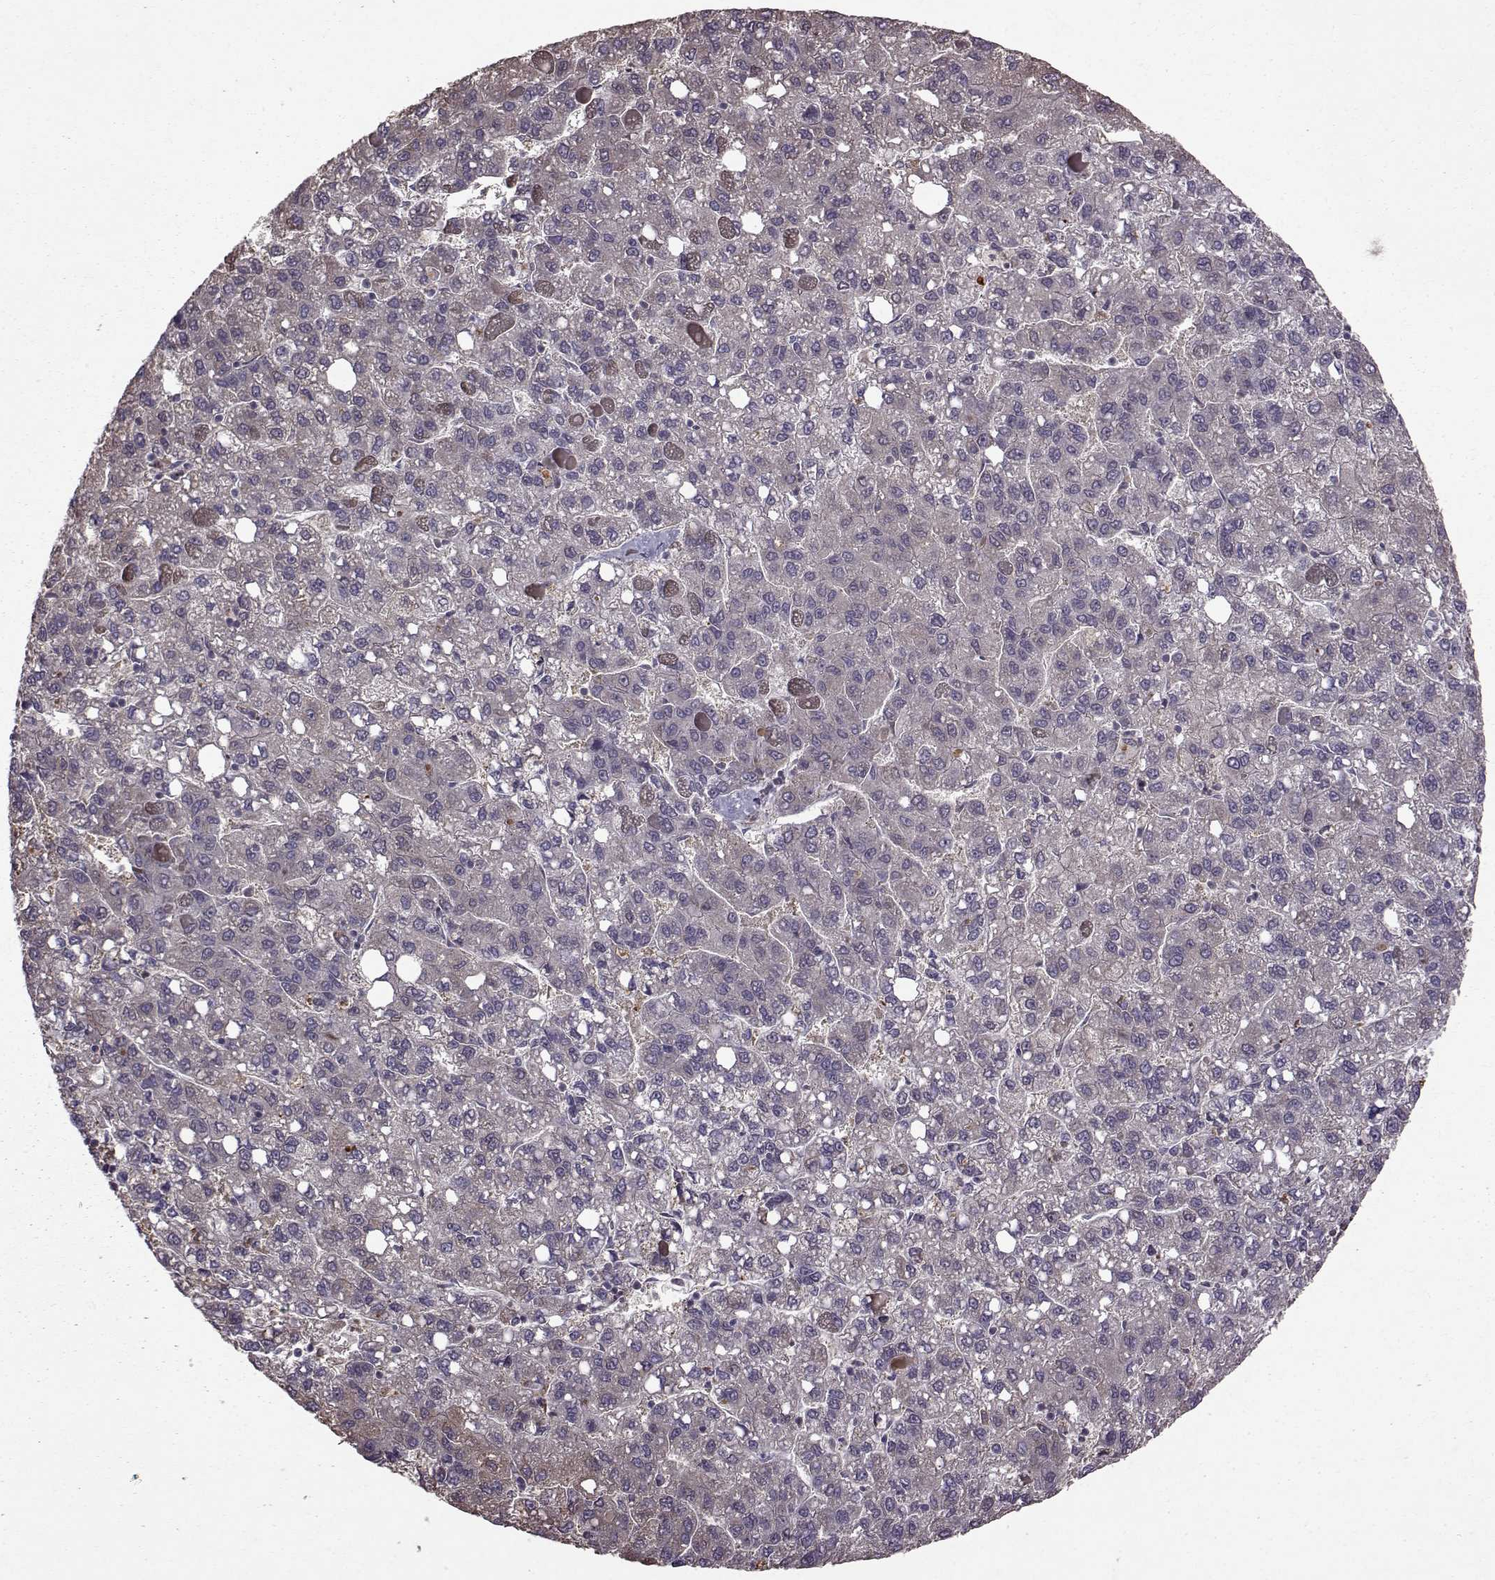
{"staining": {"intensity": "negative", "quantity": "none", "location": "none"}, "tissue": "liver cancer", "cell_type": "Tumor cells", "image_type": "cancer", "snomed": [{"axis": "morphology", "description": "Carcinoma, Hepatocellular, NOS"}, {"axis": "topography", "description": "Liver"}], "caption": "Immunohistochemistry (IHC) of hepatocellular carcinoma (liver) demonstrates no expression in tumor cells.", "gene": "NME1-NME2", "patient": {"sex": "female", "age": 82}}